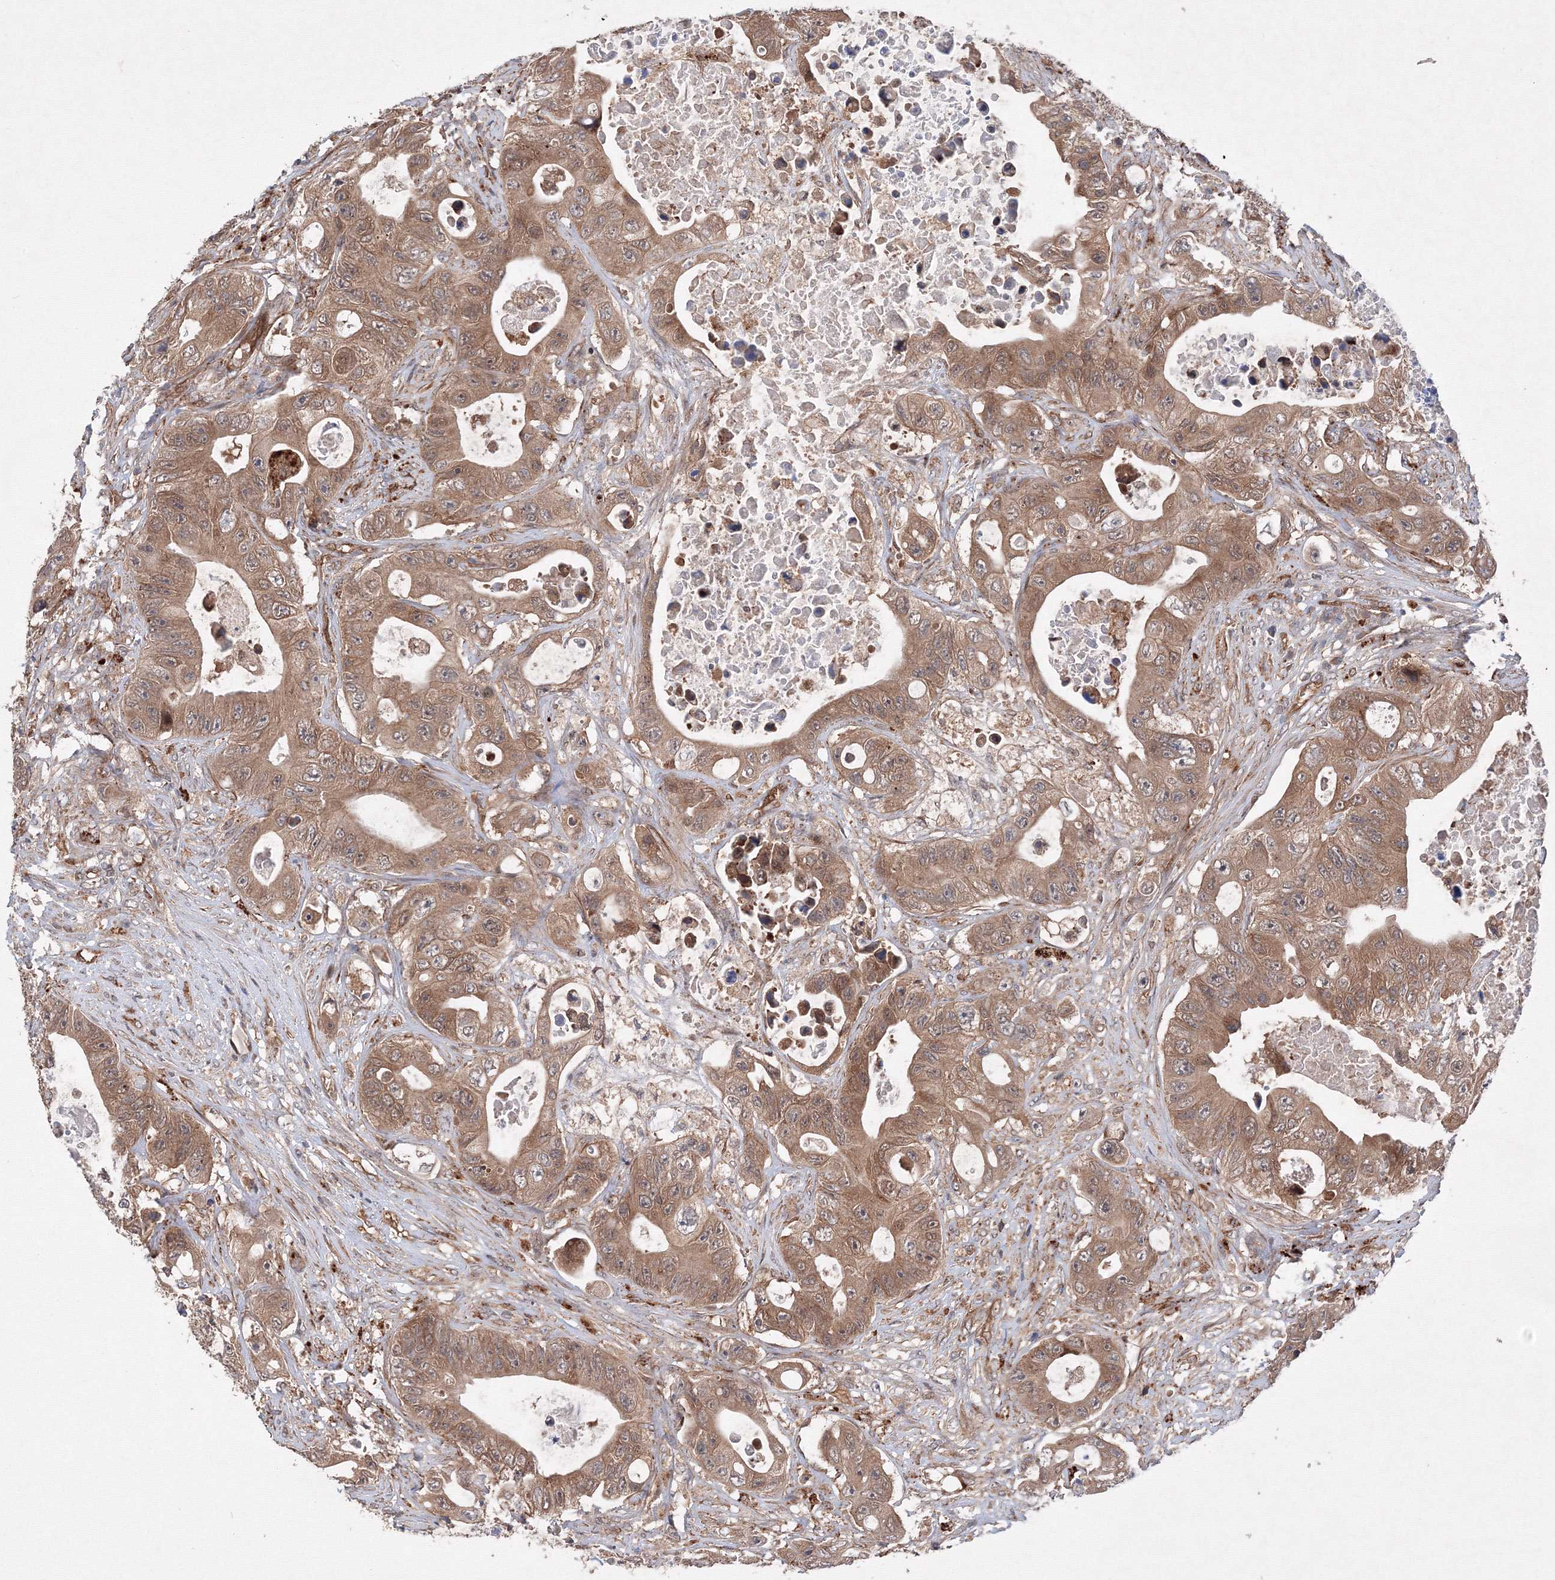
{"staining": {"intensity": "moderate", "quantity": ">75%", "location": "cytoplasmic/membranous"}, "tissue": "colorectal cancer", "cell_type": "Tumor cells", "image_type": "cancer", "snomed": [{"axis": "morphology", "description": "Adenocarcinoma, NOS"}, {"axis": "topography", "description": "Colon"}], "caption": "Approximately >75% of tumor cells in colorectal adenocarcinoma exhibit moderate cytoplasmic/membranous protein expression as visualized by brown immunohistochemical staining.", "gene": "DCTD", "patient": {"sex": "female", "age": 46}}